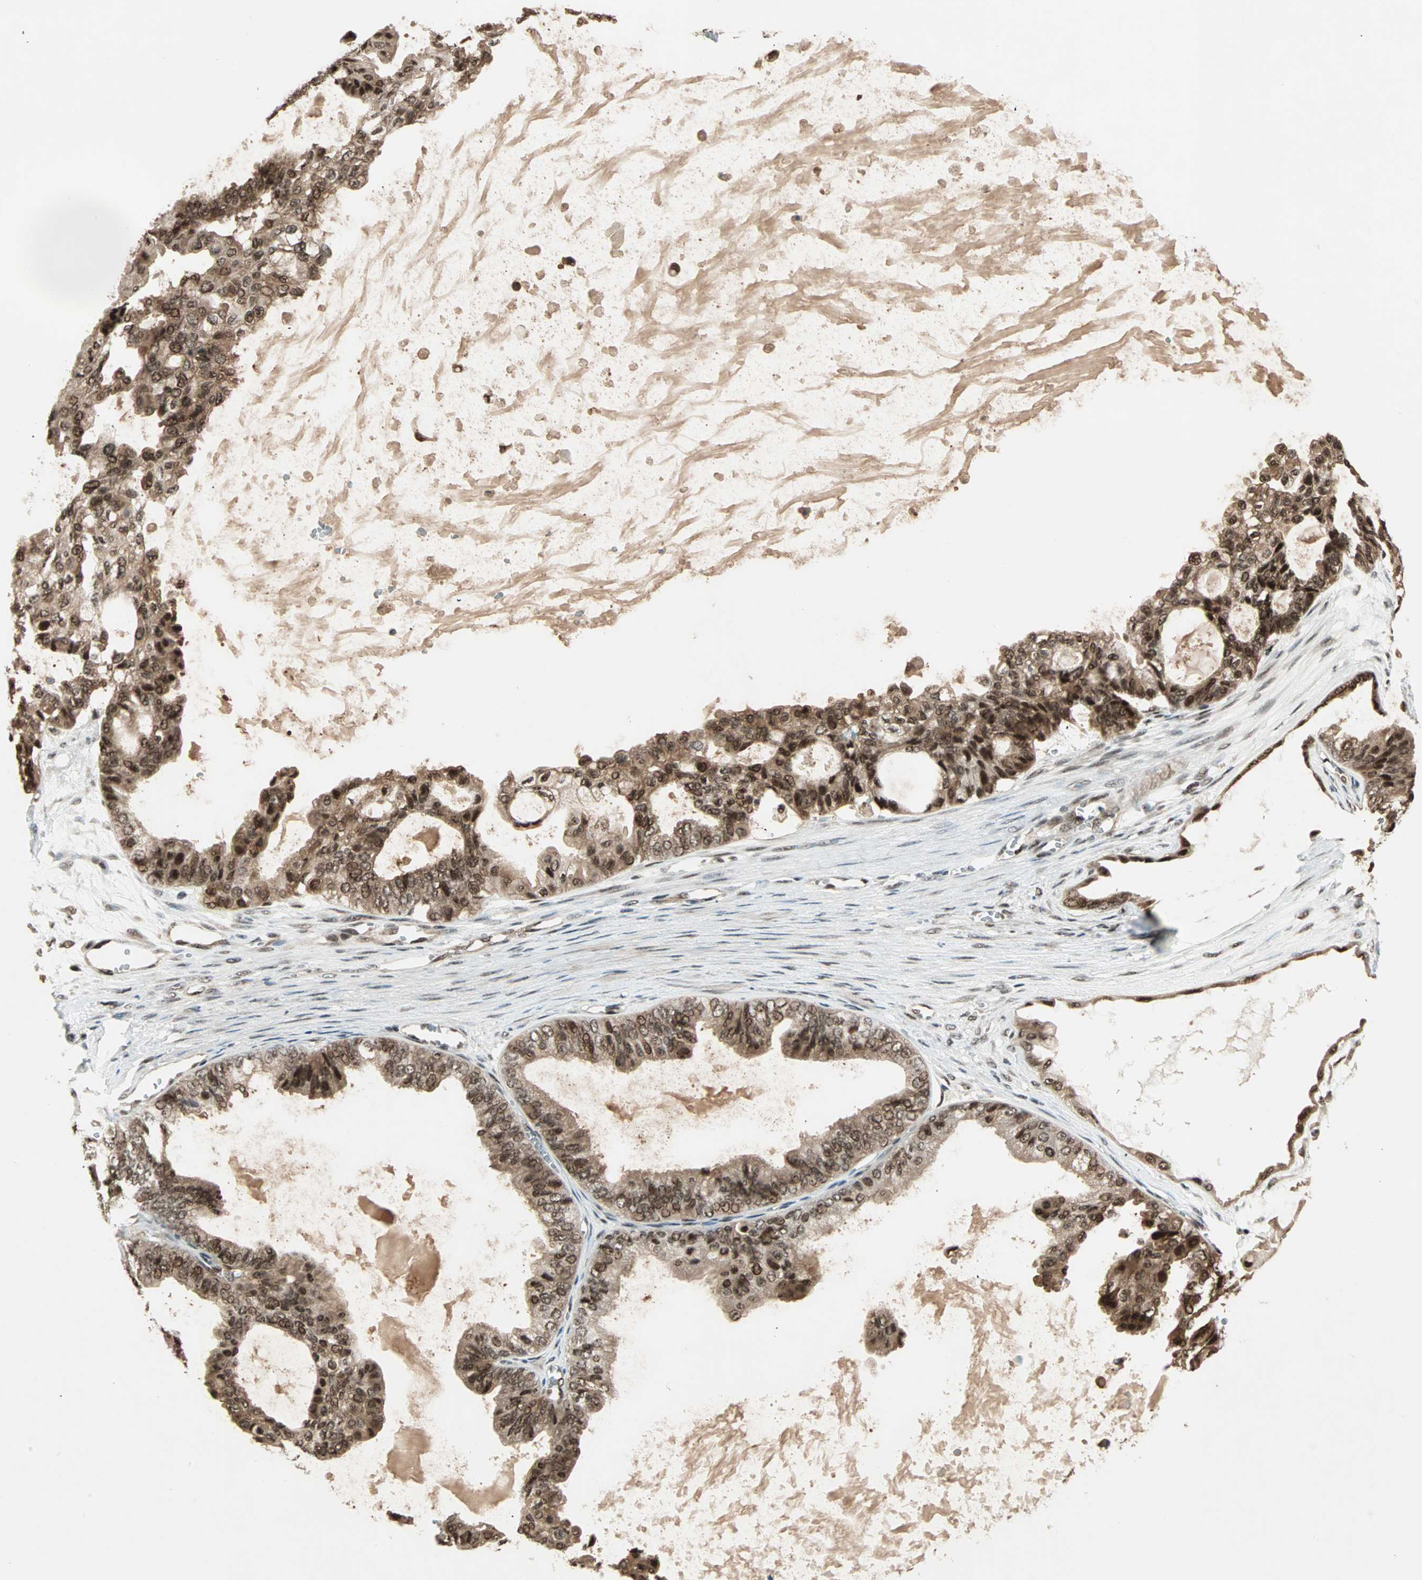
{"staining": {"intensity": "strong", "quantity": ">75%", "location": "cytoplasmic/membranous,nuclear"}, "tissue": "ovarian cancer", "cell_type": "Tumor cells", "image_type": "cancer", "snomed": [{"axis": "morphology", "description": "Carcinoma, NOS"}, {"axis": "morphology", "description": "Carcinoma, endometroid"}, {"axis": "topography", "description": "Ovary"}], "caption": "This is a histology image of immunohistochemistry staining of endometroid carcinoma (ovarian), which shows strong positivity in the cytoplasmic/membranous and nuclear of tumor cells.", "gene": "ZNF44", "patient": {"sex": "female", "age": 50}}